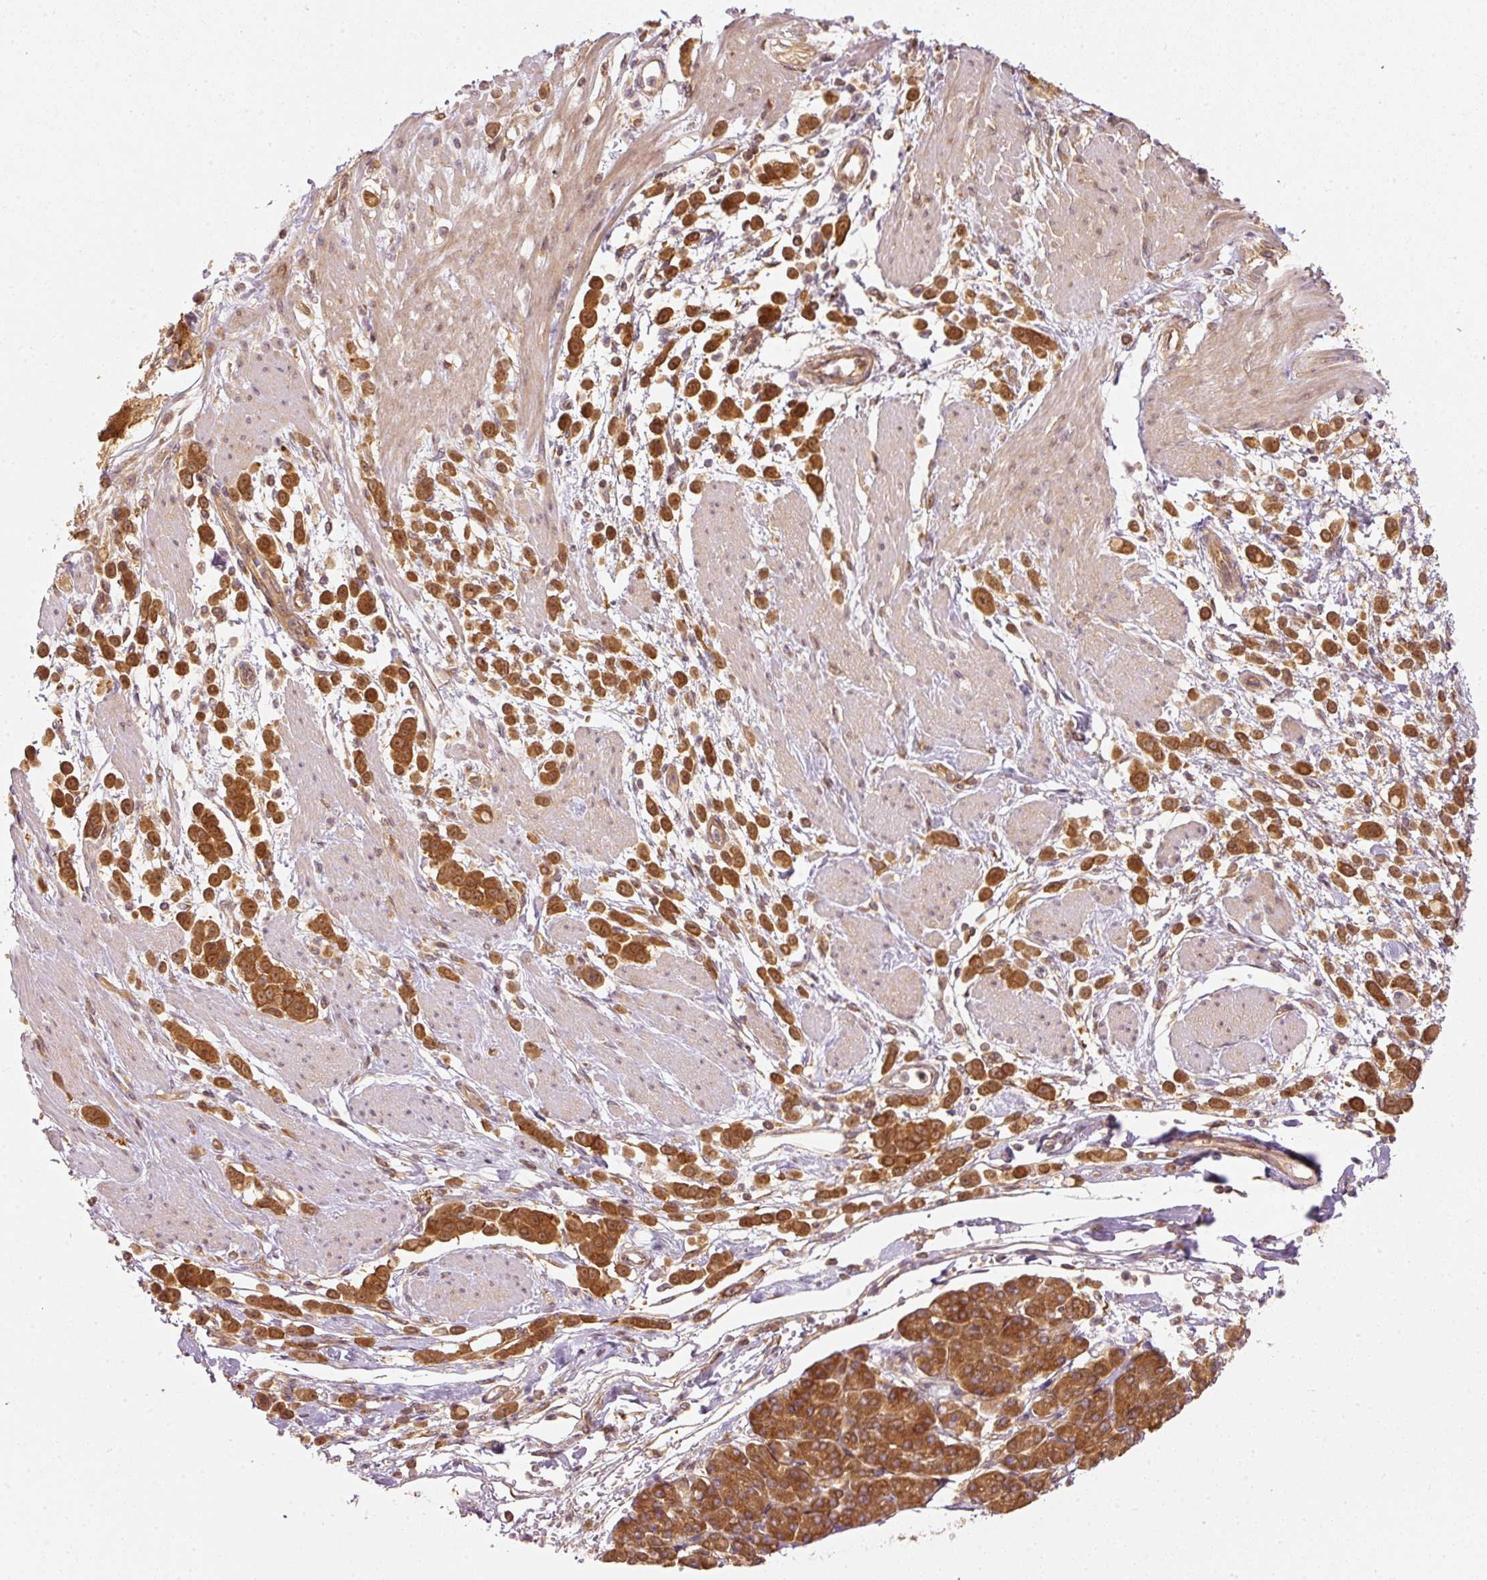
{"staining": {"intensity": "strong", "quantity": ">75%", "location": "cytoplasmic/membranous"}, "tissue": "pancreatic cancer", "cell_type": "Tumor cells", "image_type": "cancer", "snomed": [{"axis": "morphology", "description": "Normal tissue, NOS"}, {"axis": "morphology", "description": "Adenocarcinoma, NOS"}, {"axis": "topography", "description": "Pancreas"}], "caption": "An immunohistochemistry (IHC) photomicrograph of neoplastic tissue is shown. Protein staining in brown shows strong cytoplasmic/membranous positivity in adenocarcinoma (pancreatic) within tumor cells.", "gene": "EIF3B", "patient": {"sex": "female", "age": 64}}